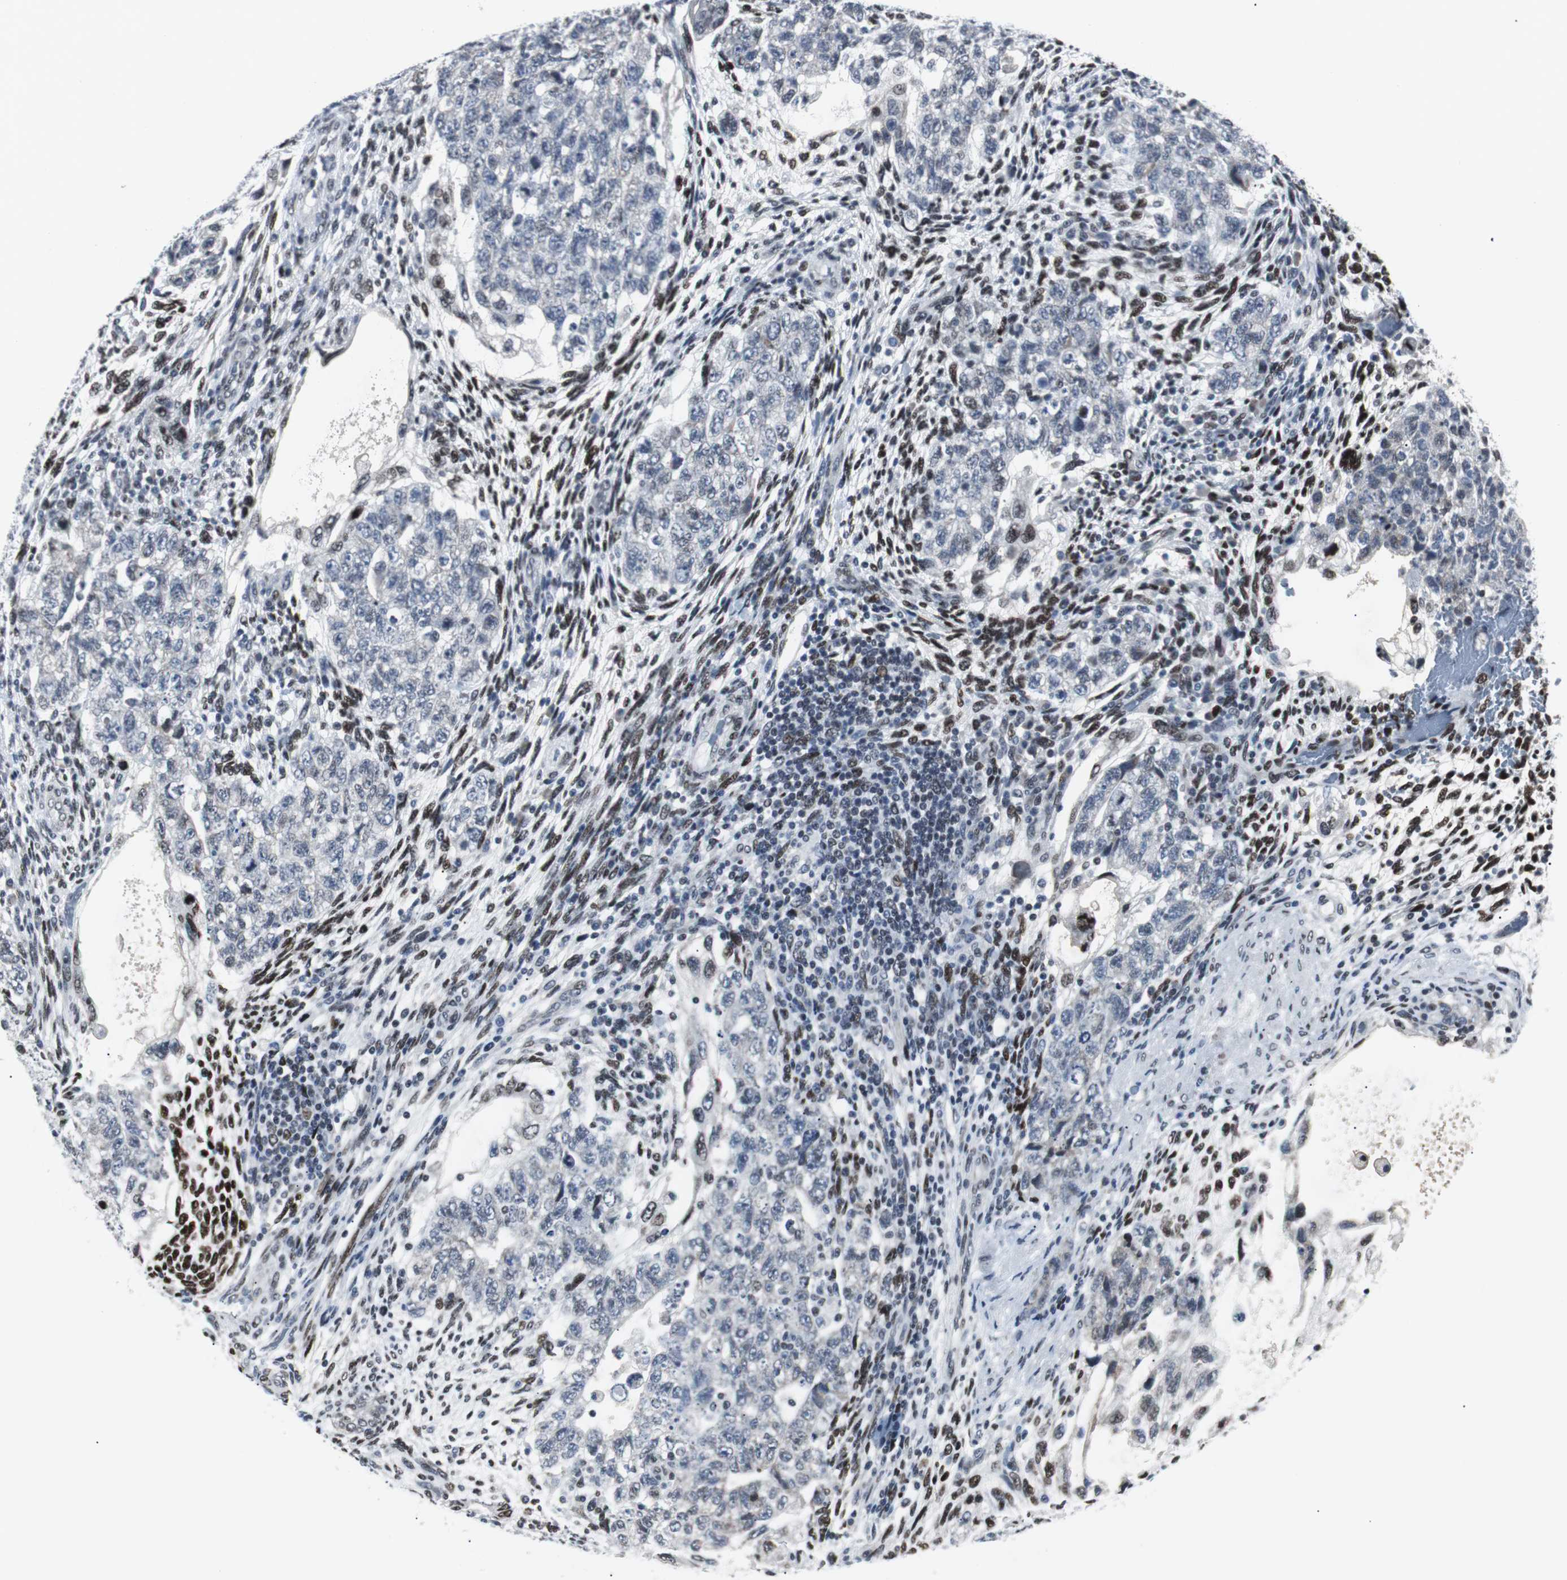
{"staining": {"intensity": "weak", "quantity": "<25%", "location": "nuclear"}, "tissue": "testis cancer", "cell_type": "Tumor cells", "image_type": "cancer", "snomed": [{"axis": "morphology", "description": "Normal tissue, NOS"}, {"axis": "morphology", "description": "Carcinoma, Embryonal, NOS"}, {"axis": "topography", "description": "Testis"}], "caption": "This is an immunohistochemistry photomicrograph of testis embryonal carcinoma. There is no staining in tumor cells.", "gene": "MTA1", "patient": {"sex": "male", "age": 36}}